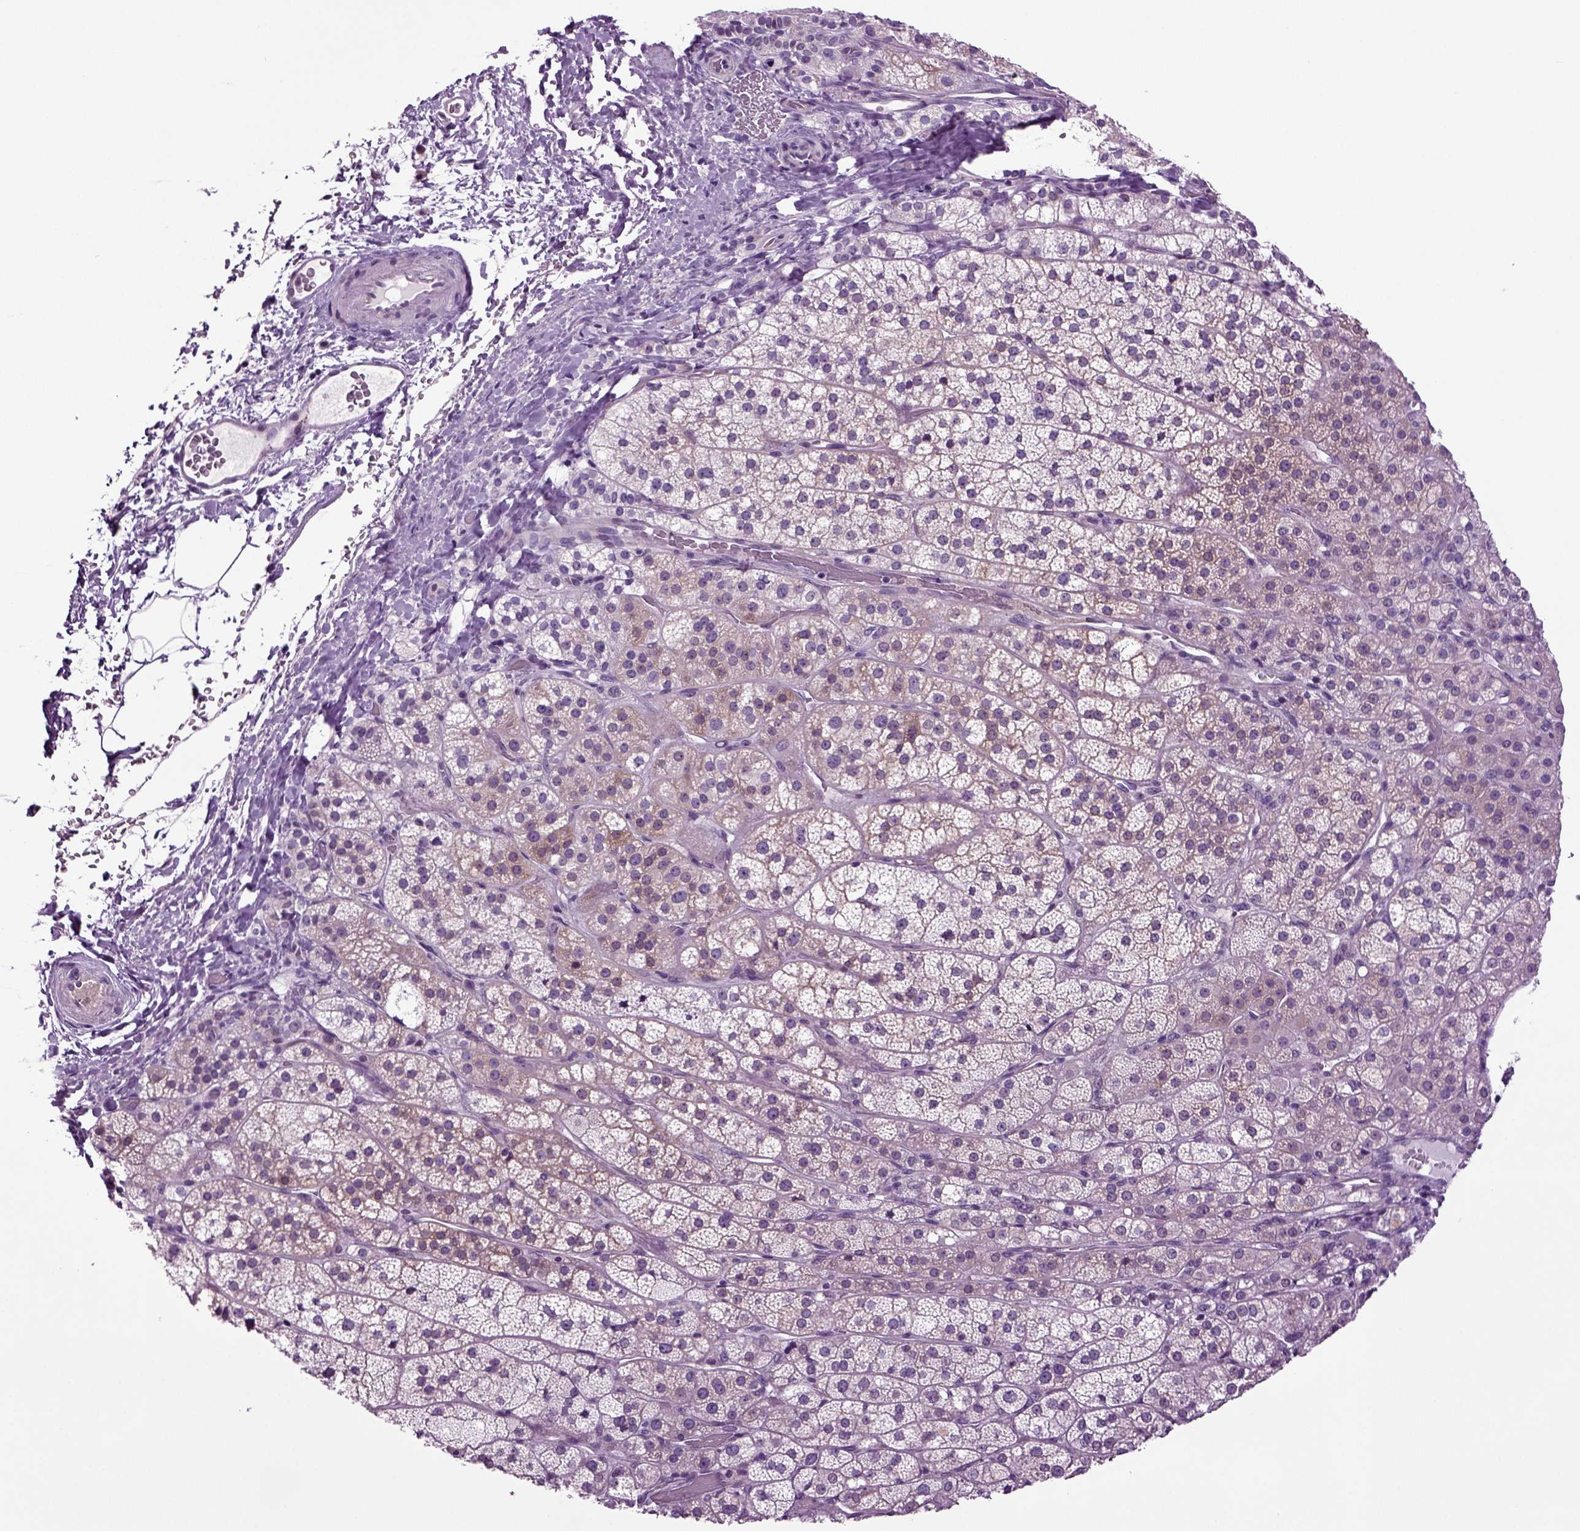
{"staining": {"intensity": "weak", "quantity": "25%-75%", "location": "cytoplasmic/membranous"}, "tissue": "adrenal gland", "cell_type": "Glandular cells", "image_type": "normal", "snomed": [{"axis": "morphology", "description": "Normal tissue, NOS"}, {"axis": "topography", "description": "Adrenal gland"}], "caption": "Glandular cells reveal low levels of weak cytoplasmic/membranous positivity in approximately 25%-75% of cells in unremarkable human adrenal gland.", "gene": "PLCH2", "patient": {"sex": "female", "age": 60}}